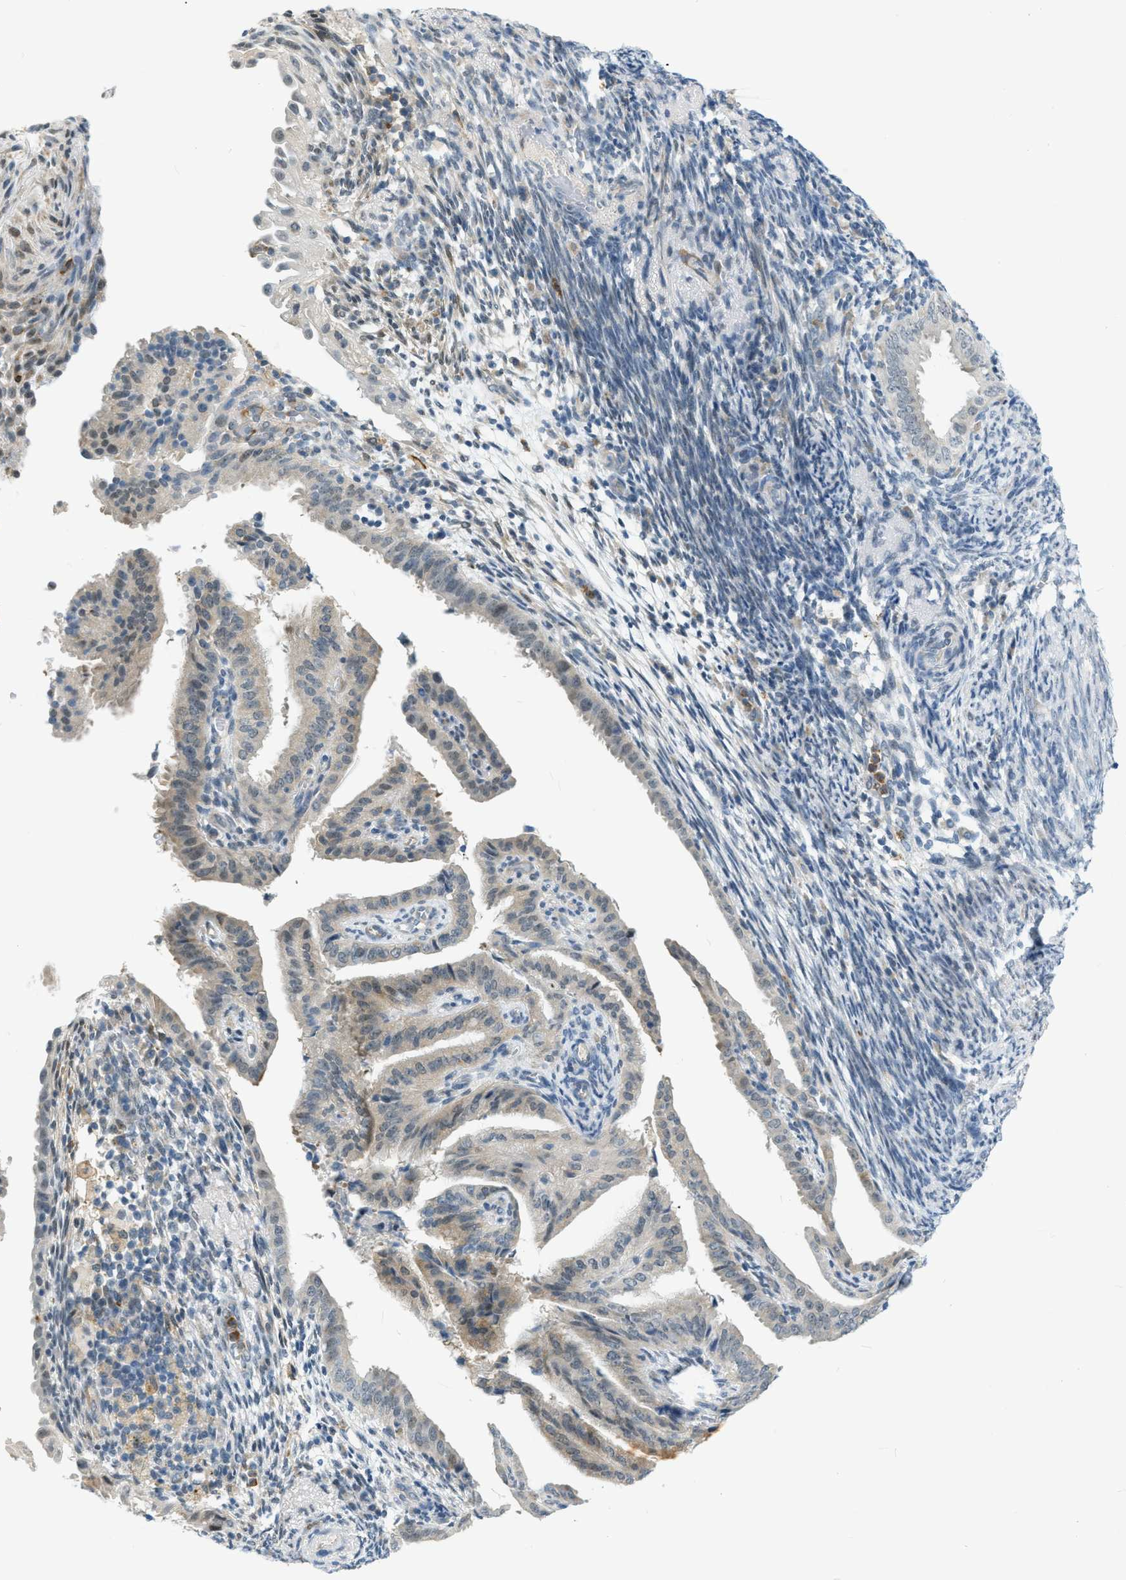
{"staining": {"intensity": "weak", "quantity": "<25%", "location": "cytoplasmic/membranous"}, "tissue": "endometrial cancer", "cell_type": "Tumor cells", "image_type": "cancer", "snomed": [{"axis": "morphology", "description": "Adenocarcinoma, NOS"}, {"axis": "topography", "description": "Endometrium"}], "caption": "IHC of endometrial adenocarcinoma shows no staining in tumor cells.", "gene": "ZNF408", "patient": {"sex": "female", "age": 58}}